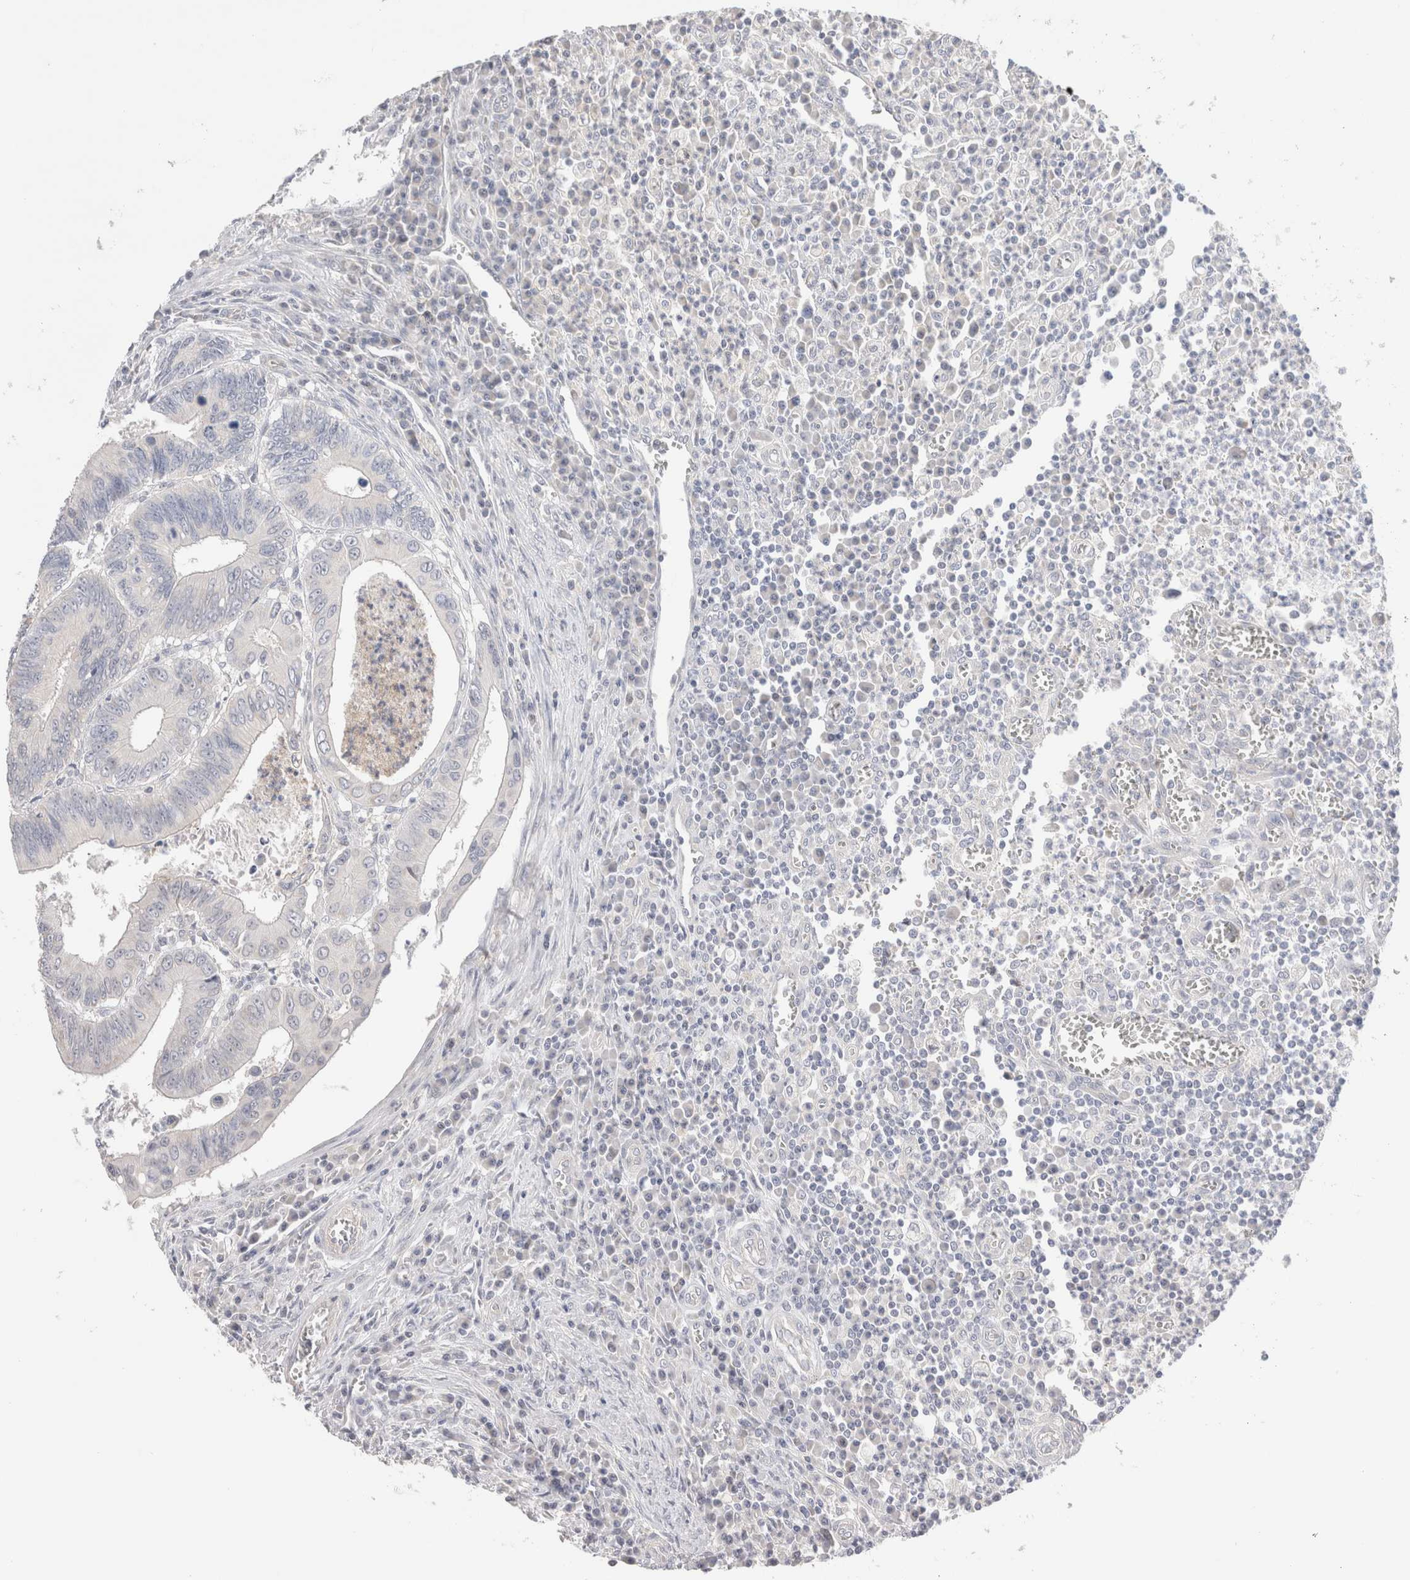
{"staining": {"intensity": "negative", "quantity": "none", "location": "none"}, "tissue": "colorectal cancer", "cell_type": "Tumor cells", "image_type": "cancer", "snomed": [{"axis": "morphology", "description": "Inflammation, NOS"}, {"axis": "morphology", "description": "Adenocarcinoma, NOS"}, {"axis": "topography", "description": "Colon"}], "caption": "Colorectal adenocarcinoma was stained to show a protein in brown. There is no significant staining in tumor cells.", "gene": "DMD", "patient": {"sex": "male", "age": 72}}